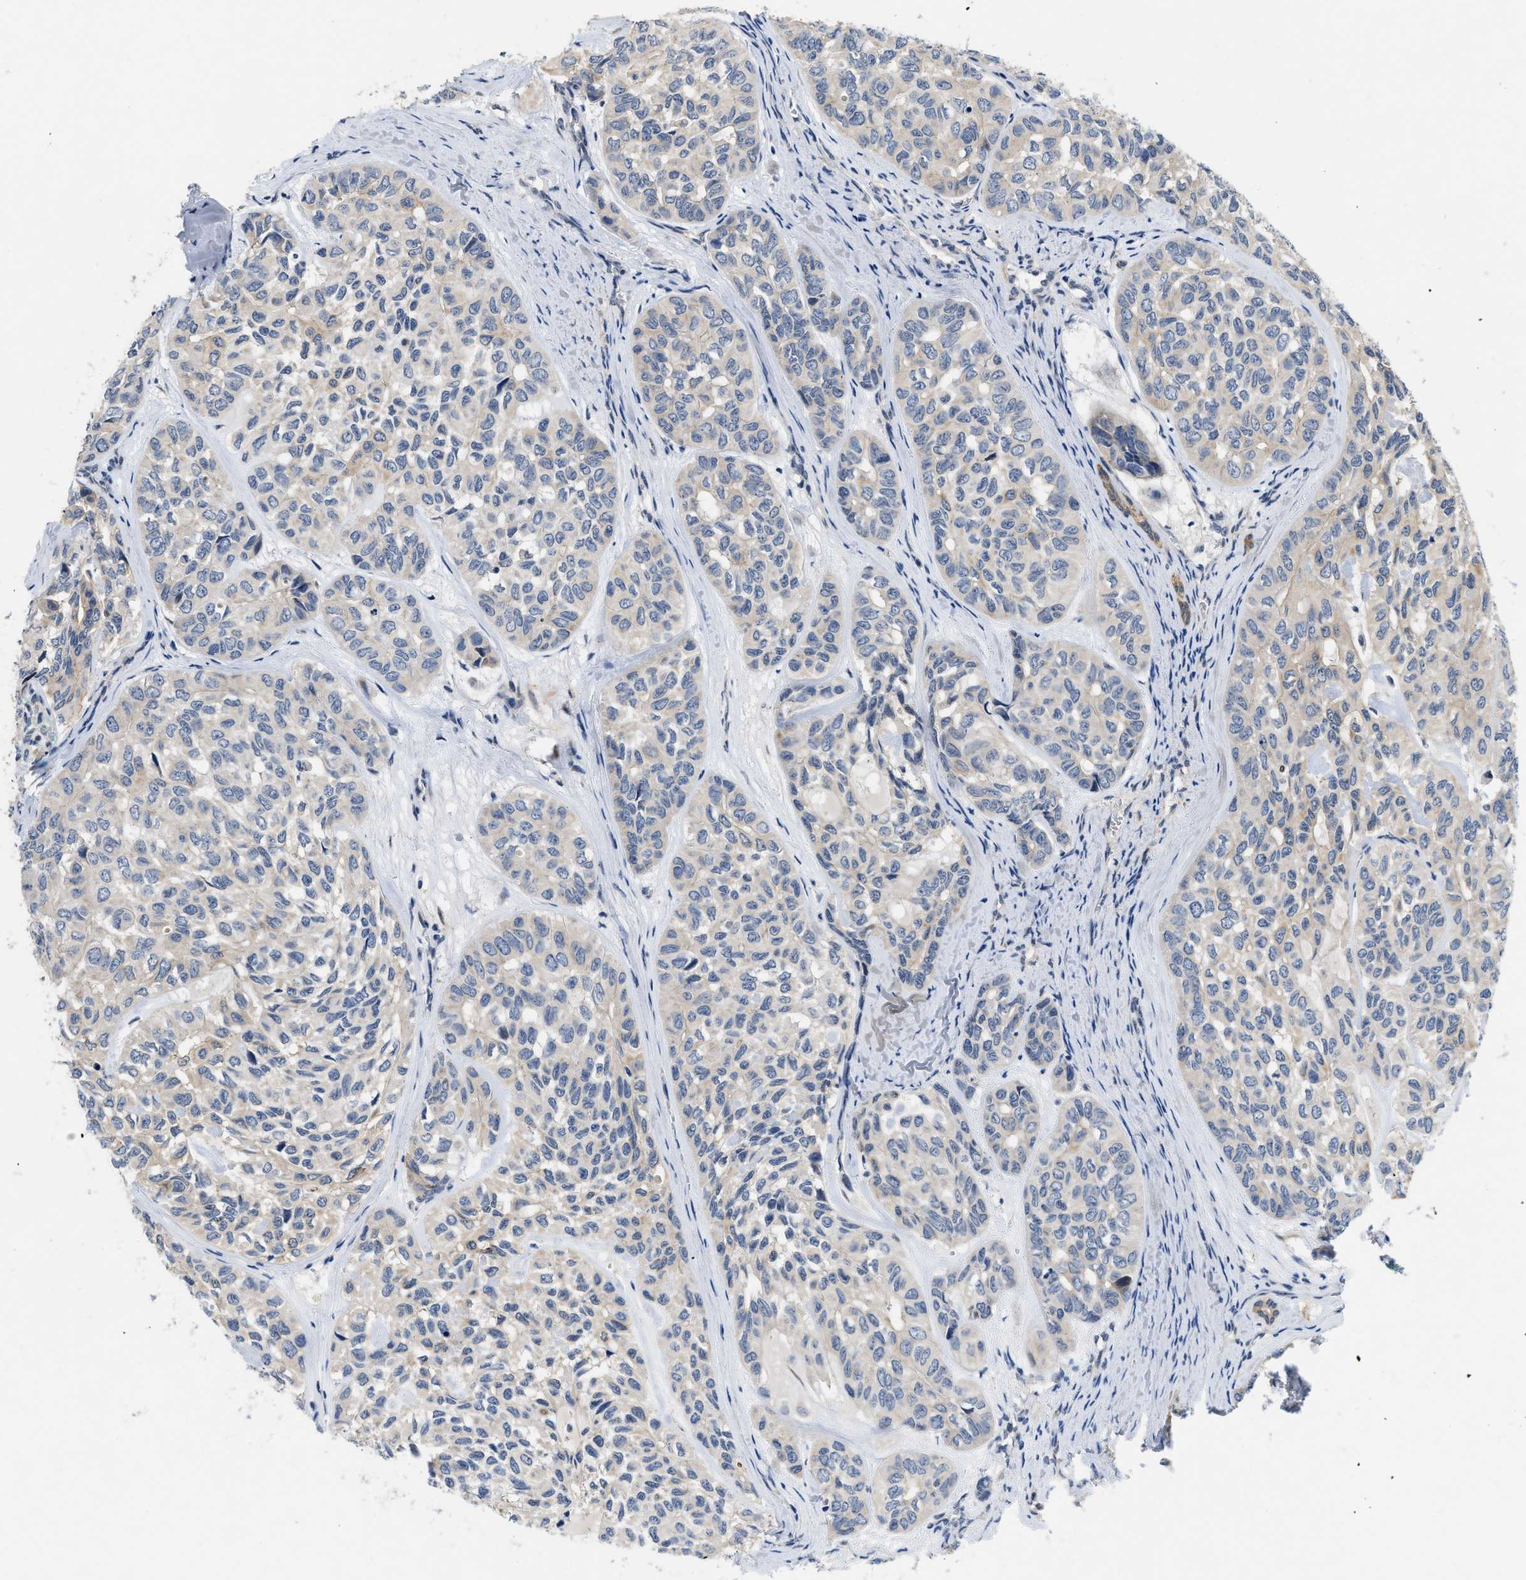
{"staining": {"intensity": "weak", "quantity": "<25%", "location": "cytoplasmic/membranous"}, "tissue": "head and neck cancer", "cell_type": "Tumor cells", "image_type": "cancer", "snomed": [{"axis": "morphology", "description": "Adenocarcinoma, NOS"}, {"axis": "topography", "description": "Salivary gland, NOS"}, {"axis": "topography", "description": "Head-Neck"}], "caption": "This is an IHC histopathology image of head and neck cancer (adenocarcinoma). There is no positivity in tumor cells.", "gene": "VIP", "patient": {"sex": "female", "age": 76}}